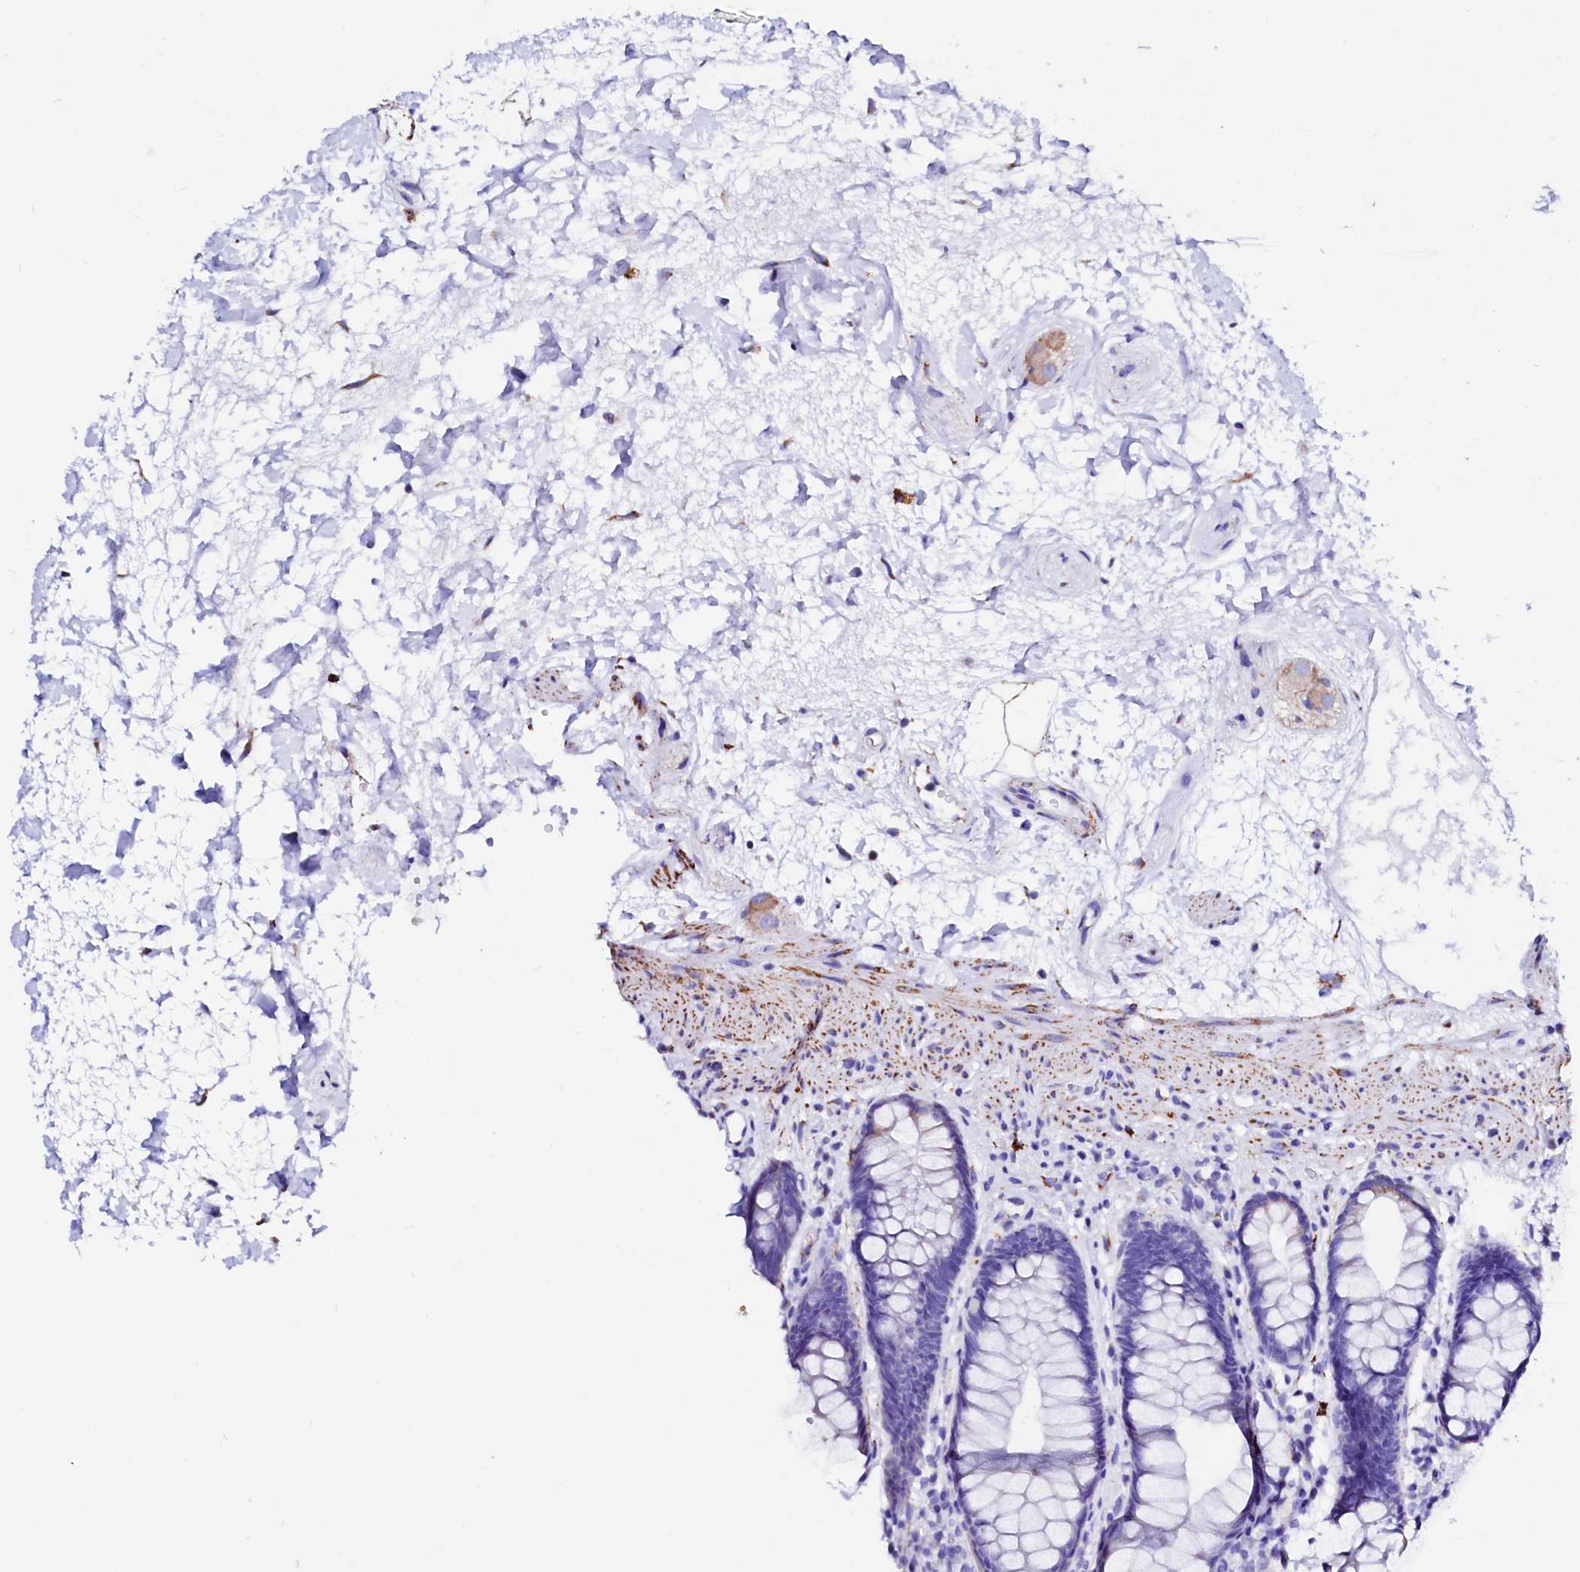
{"staining": {"intensity": "moderate", "quantity": "<25%", "location": "cytoplasmic/membranous"}, "tissue": "rectum", "cell_type": "Glandular cells", "image_type": "normal", "snomed": [{"axis": "morphology", "description": "Normal tissue, NOS"}, {"axis": "topography", "description": "Rectum"}], "caption": "Unremarkable rectum reveals moderate cytoplasmic/membranous staining in about <25% of glandular cells, visualized by immunohistochemistry. The protein of interest is shown in brown color, while the nuclei are stained blue.", "gene": "MAOB", "patient": {"sex": "male", "age": 64}}